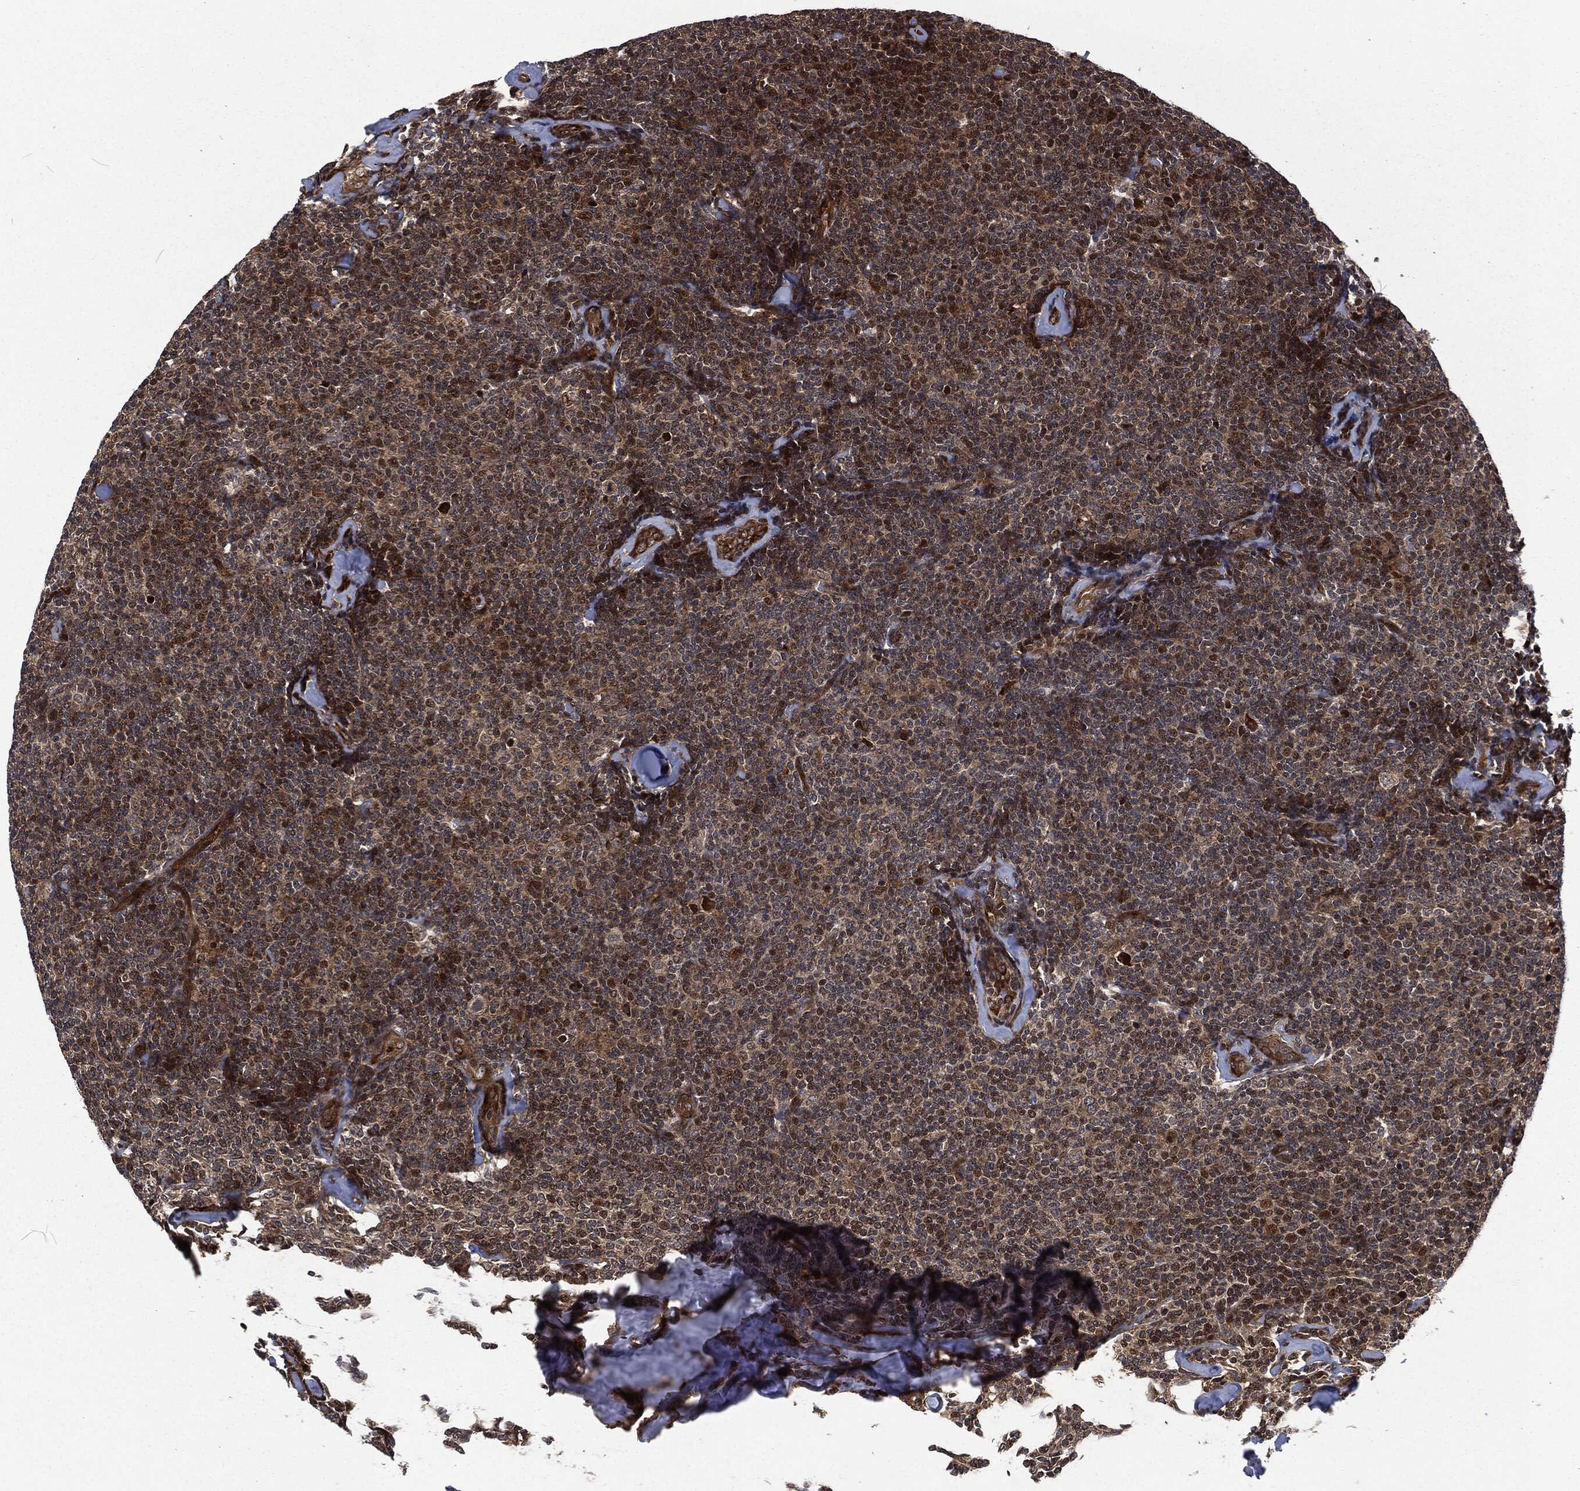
{"staining": {"intensity": "moderate", "quantity": "25%-75%", "location": "cytoplasmic/membranous"}, "tissue": "lymphoma", "cell_type": "Tumor cells", "image_type": "cancer", "snomed": [{"axis": "morphology", "description": "Malignant lymphoma, non-Hodgkin's type, Low grade"}, {"axis": "topography", "description": "Lymph node"}], "caption": "Immunohistochemical staining of human malignant lymphoma, non-Hodgkin's type (low-grade) displays moderate cytoplasmic/membranous protein expression in about 25%-75% of tumor cells.", "gene": "CMPK2", "patient": {"sex": "female", "age": 56}}